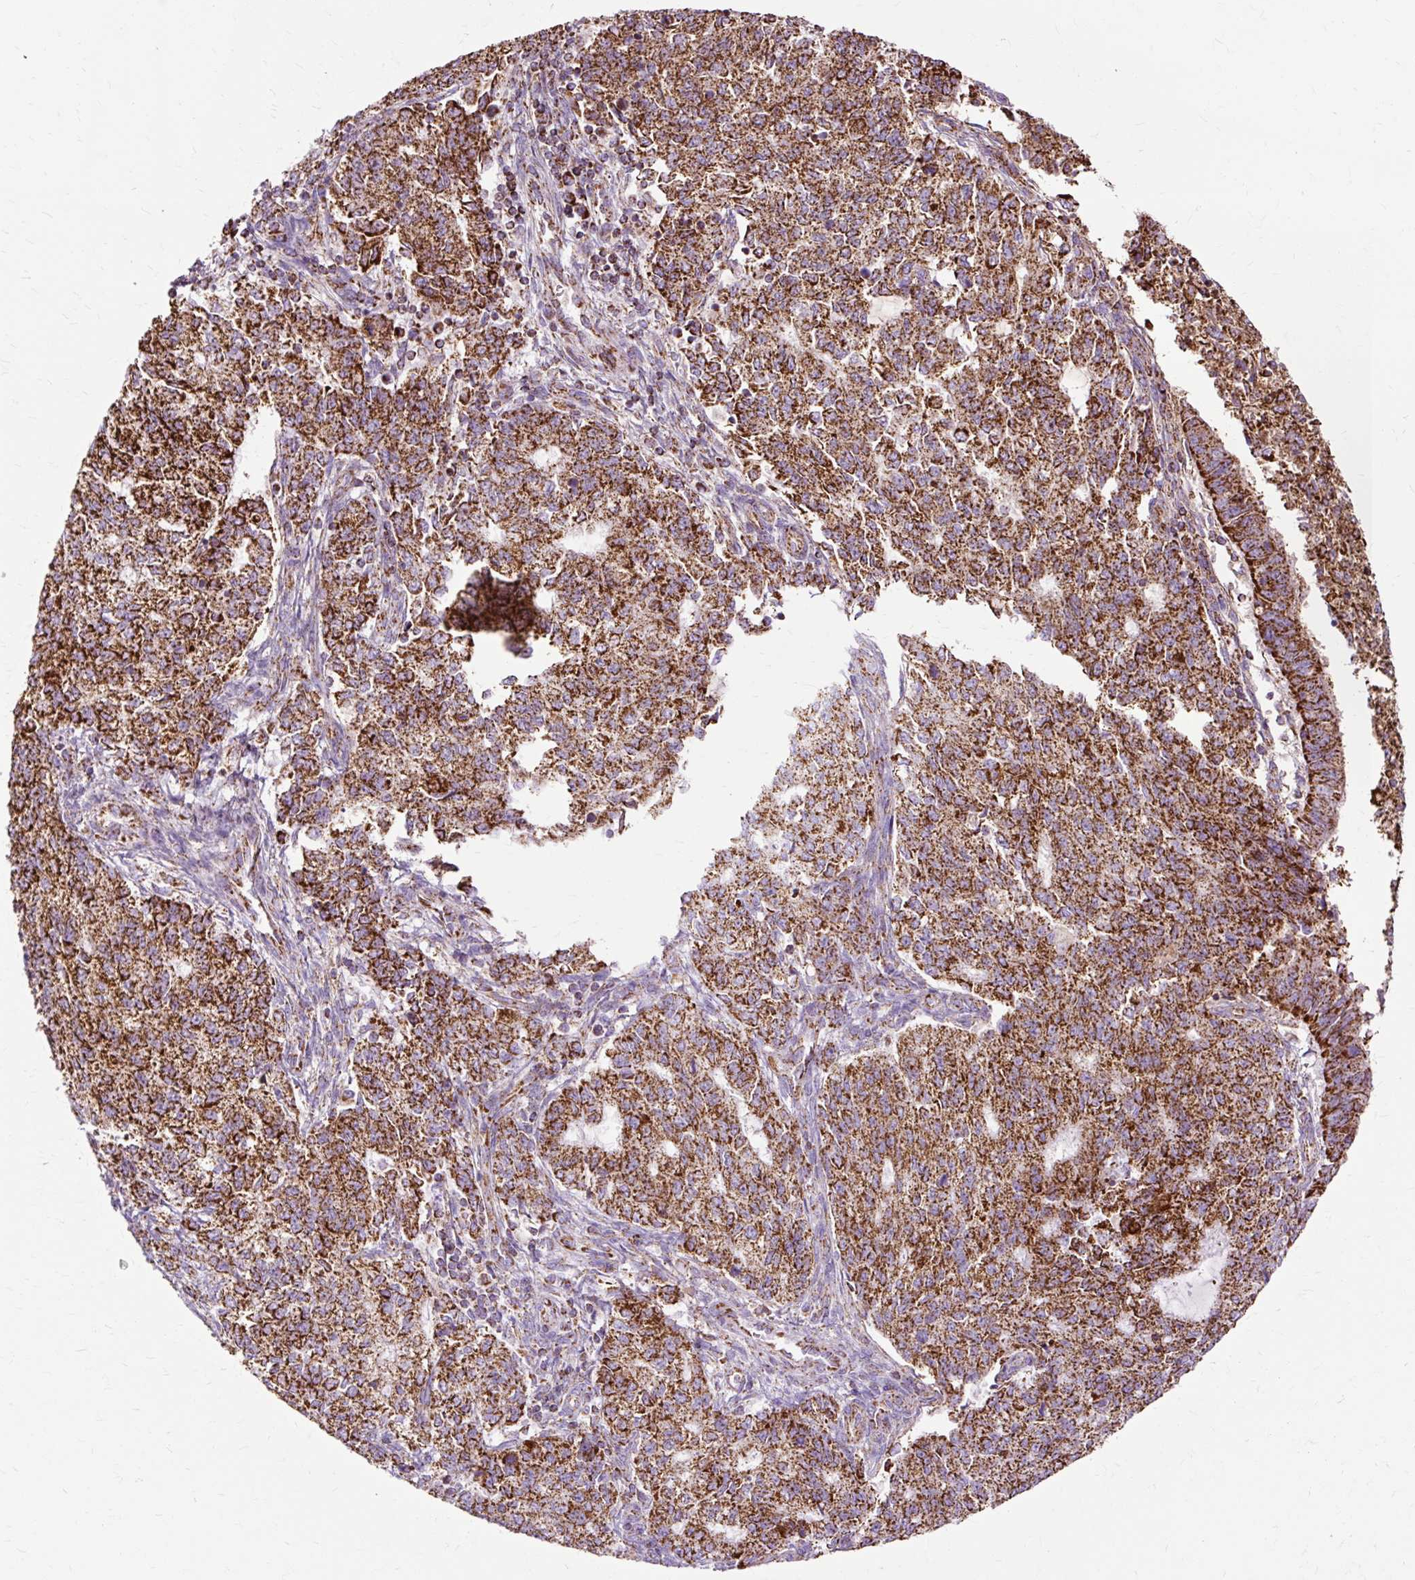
{"staining": {"intensity": "strong", "quantity": ">75%", "location": "cytoplasmic/membranous"}, "tissue": "endometrial cancer", "cell_type": "Tumor cells", "image_type": "cancer", "snomed": [{"axis": "morphology", "description": "Adenocarcinoma, NOS"}, {"axis": "topography", "description": "Endometrium"}], "caption": "DAB (3,3'-diaminobenzidine) immunohistochemical staining of human endometrial cancer shows strong cytoplasmic/membranous protein expression in approximately >75% of tumor cells. The staining was performed using DAB to visualize the protein expression in brown, while the nuclei were stained in blue with hematoxylin (Magnification: 20x).", "gene": "DLAT", "patient": {"sex": "female", "age": 50}}